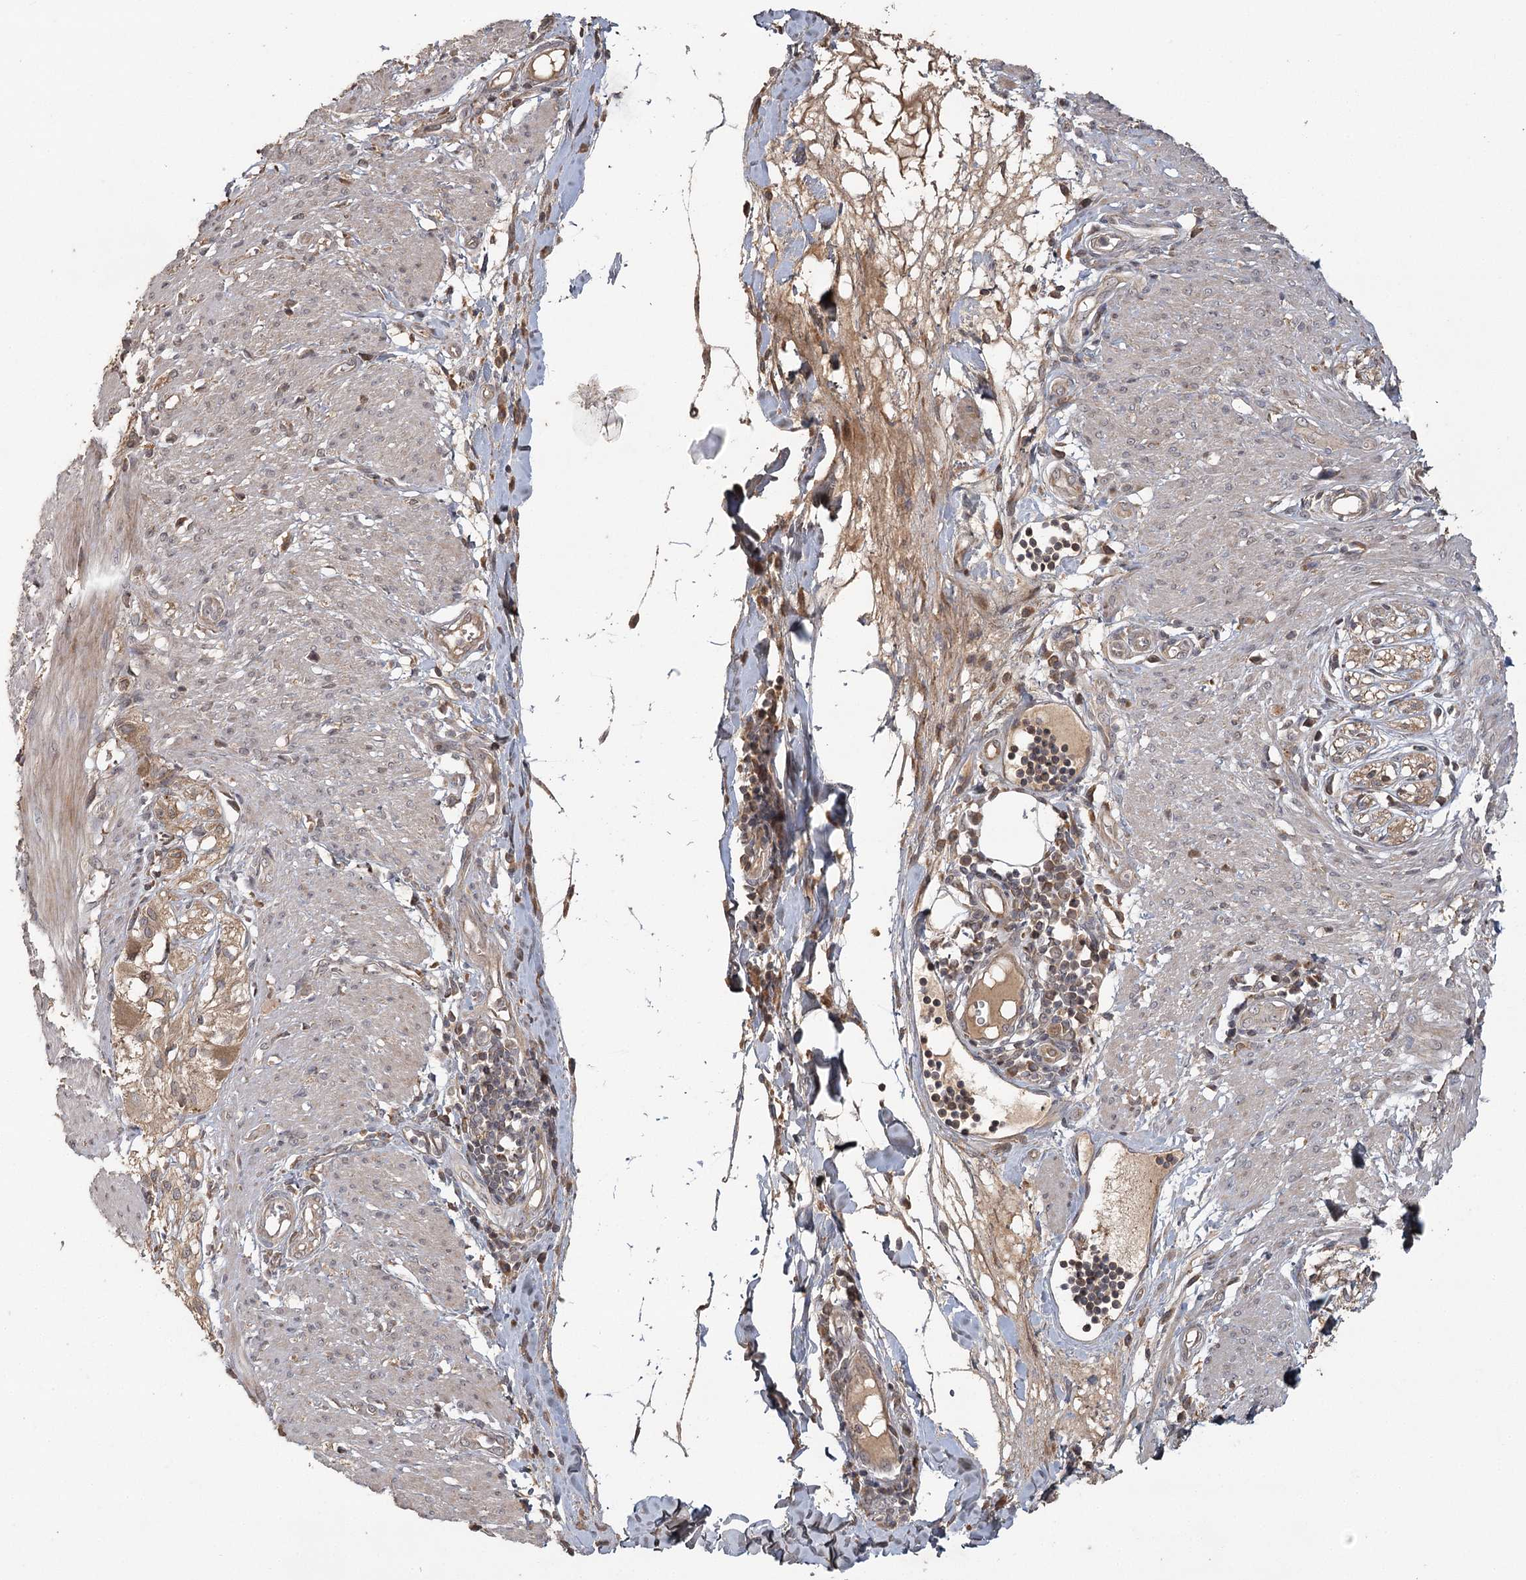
{"staining": {"intensity": "weak", "quantity": ">75%", "location": "cytoplasmic/membranous"}, "tissue": "smooth muscle", "cell_type": "Smooth muscle cells", "image_type": "normal", "snomed": [{"axis": "morphology", "description": "Normal tissue, NOS"}, {"axis": "morphology", "description": "Adenocarcinoma, NOS"}, {"axis": "topography", "description": "Colon"}, {"axis": "topography", "description": "Peripheral nerve tissue"}], "caption": "Smooth muscle stained for a protein shows weak cytoplasmic/membranous positivity in smooth muscle cells.", "gene": "OBSL1", "patient": {"sex": "male", "age": 14}}